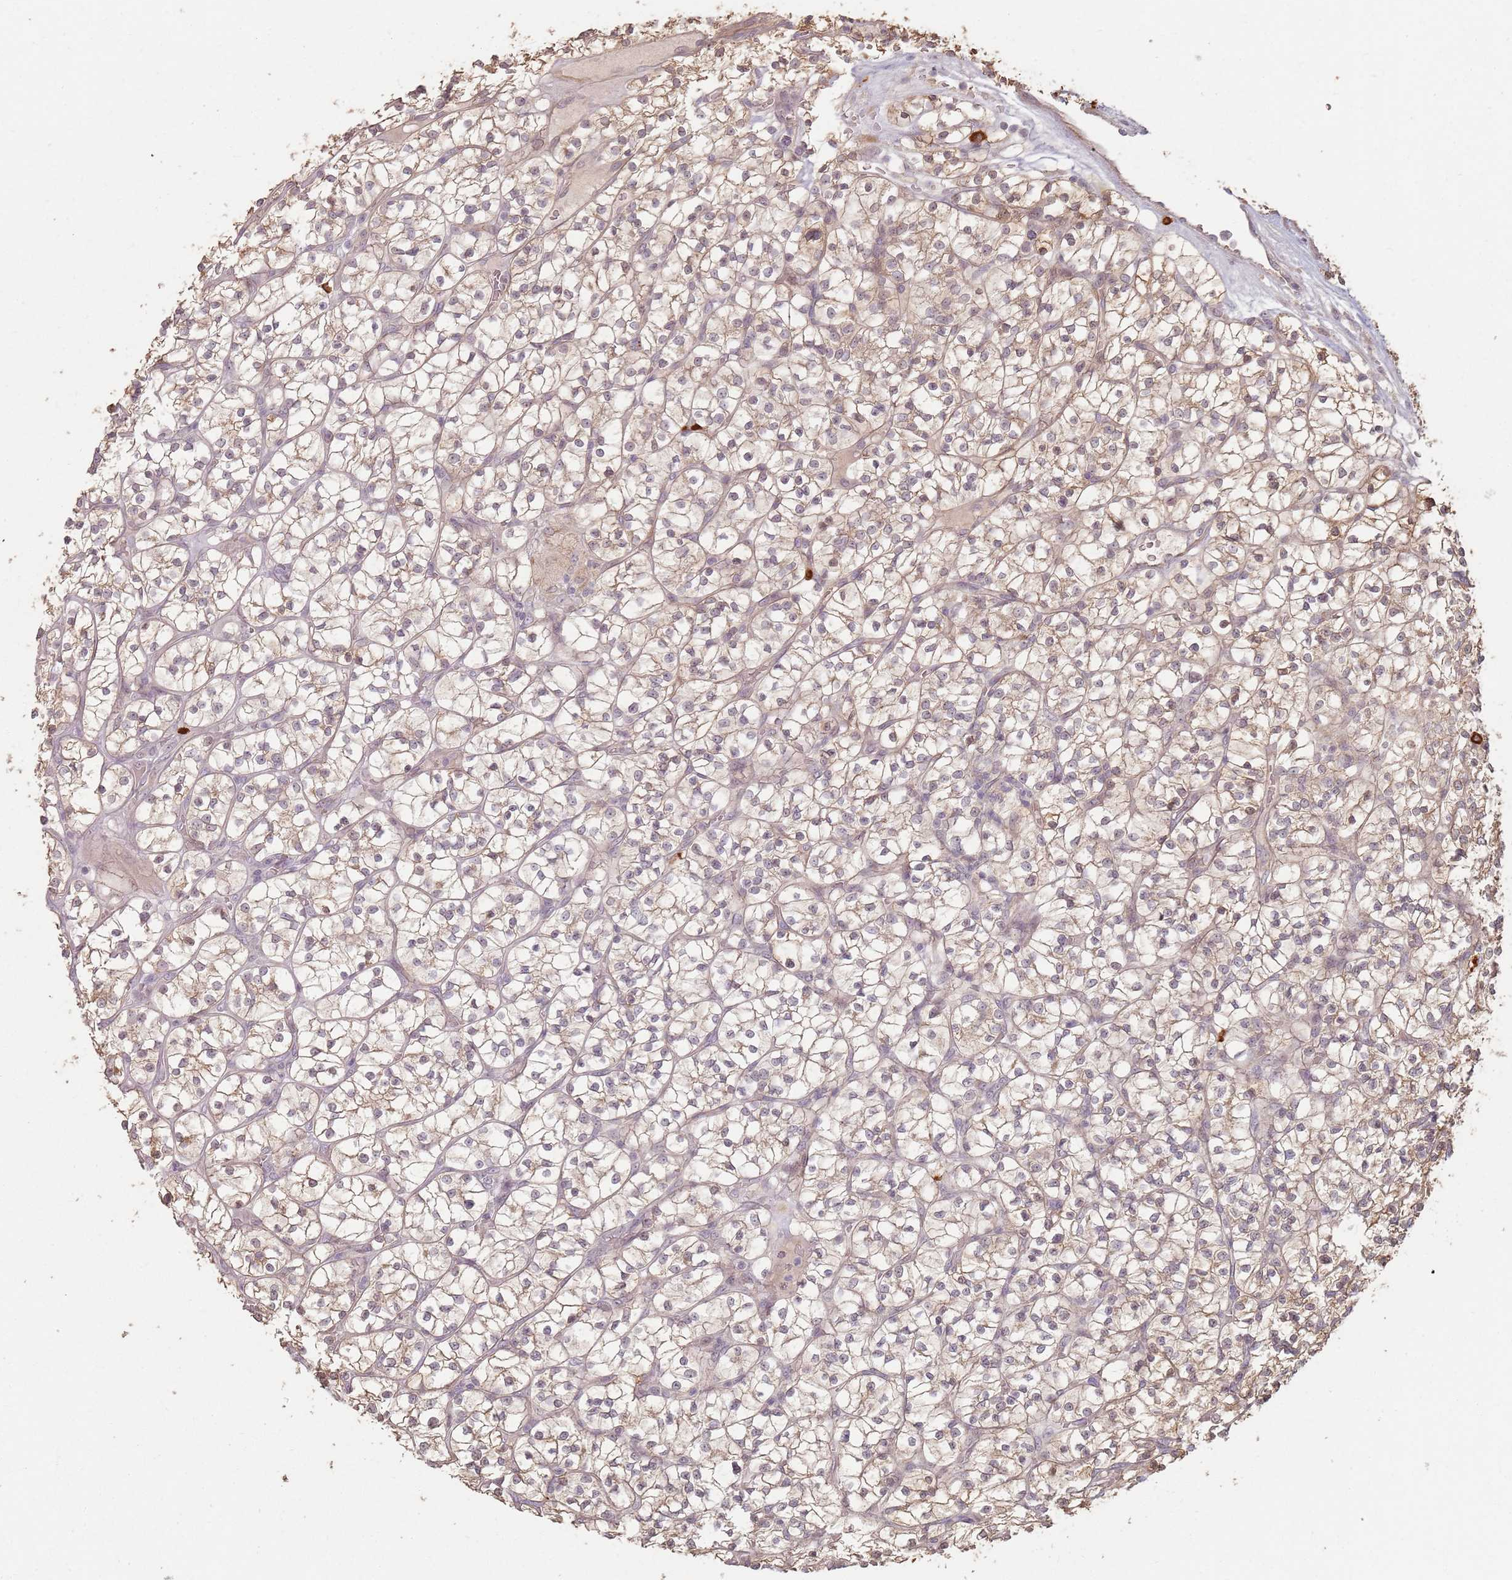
{"staining": {"intensity": "weak", "quantity": "25%-75%", "location": "cytoplasmic/membranous"}, "tissue": "renal cancer", "cell_type": "Tumor cells", "image_type": "cancer", "snomed": [{"axis": "morphology", "description": "Adenocarcinoma, NOS"}, {"axis": "topography", "description": "Kidney"}], "caption": "Immunohistochemistry histopathology image of renal cancer stained for a protein (brown), which reveals low levels of weak cytoplasmic/membranous expression in about 25%-75% of tumor cells.", "gene": "CCDC168", "patient": {"sex": "female", "age": 64}}